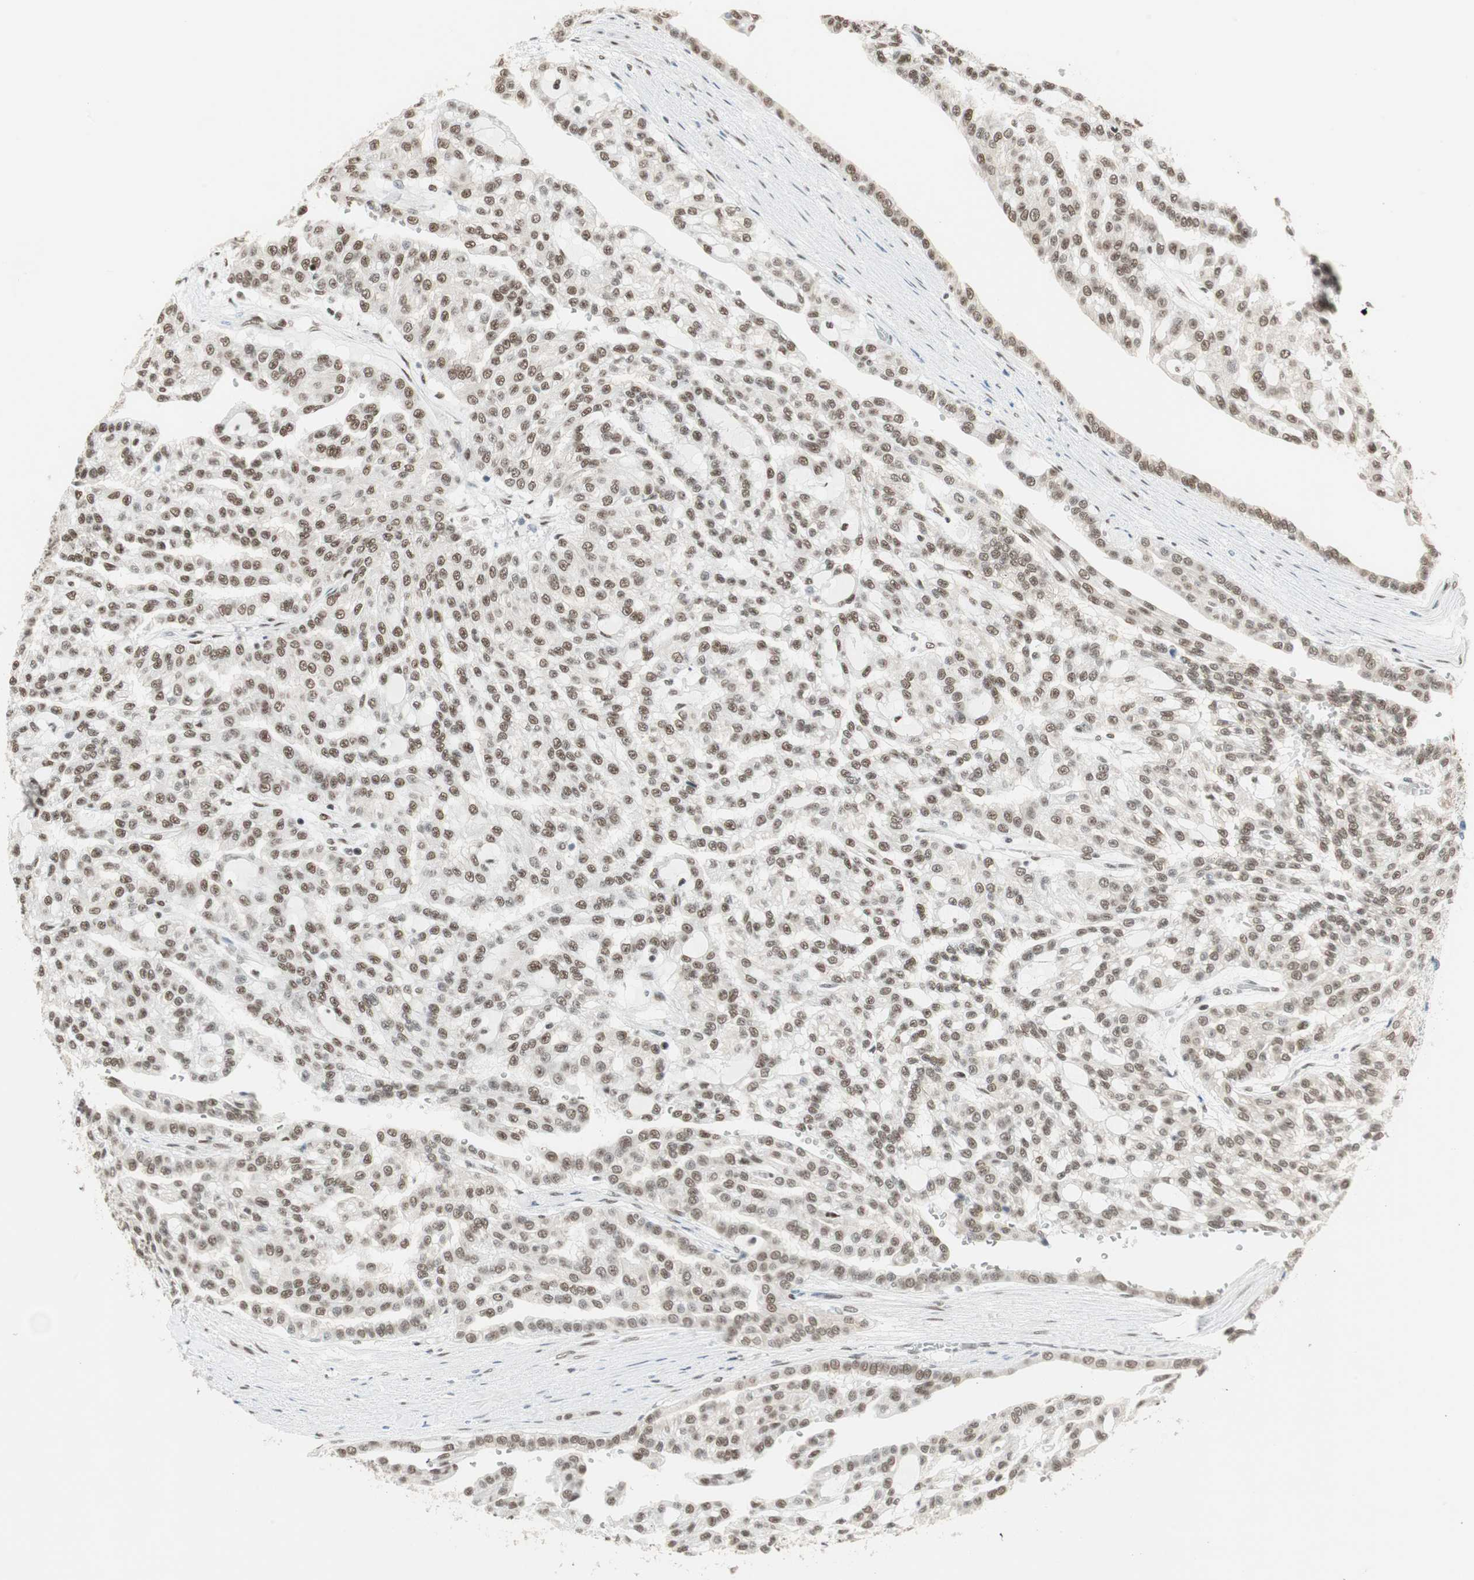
{"staining": {"intensity": "moderate", "quantity": ">75%", "location": "nuclear"}, "tissue": "renal cancer", "cell_type": "Tumor cells", "image_type": "cancer", "snomed": [{"axis": "morphology", "description": "Adenocarcinoma, NOS"}, {"axis": "topography", "description": "Kidney"}], "caption": "DAB (3,3'-diaminobenzidine) immunohistochemical staining of renal cancer reveals moderate nuclear protein expression in about >75% of tumor cells.", "gene": "ZBTB17", "patient": {"sex": "male", "age": 63}}